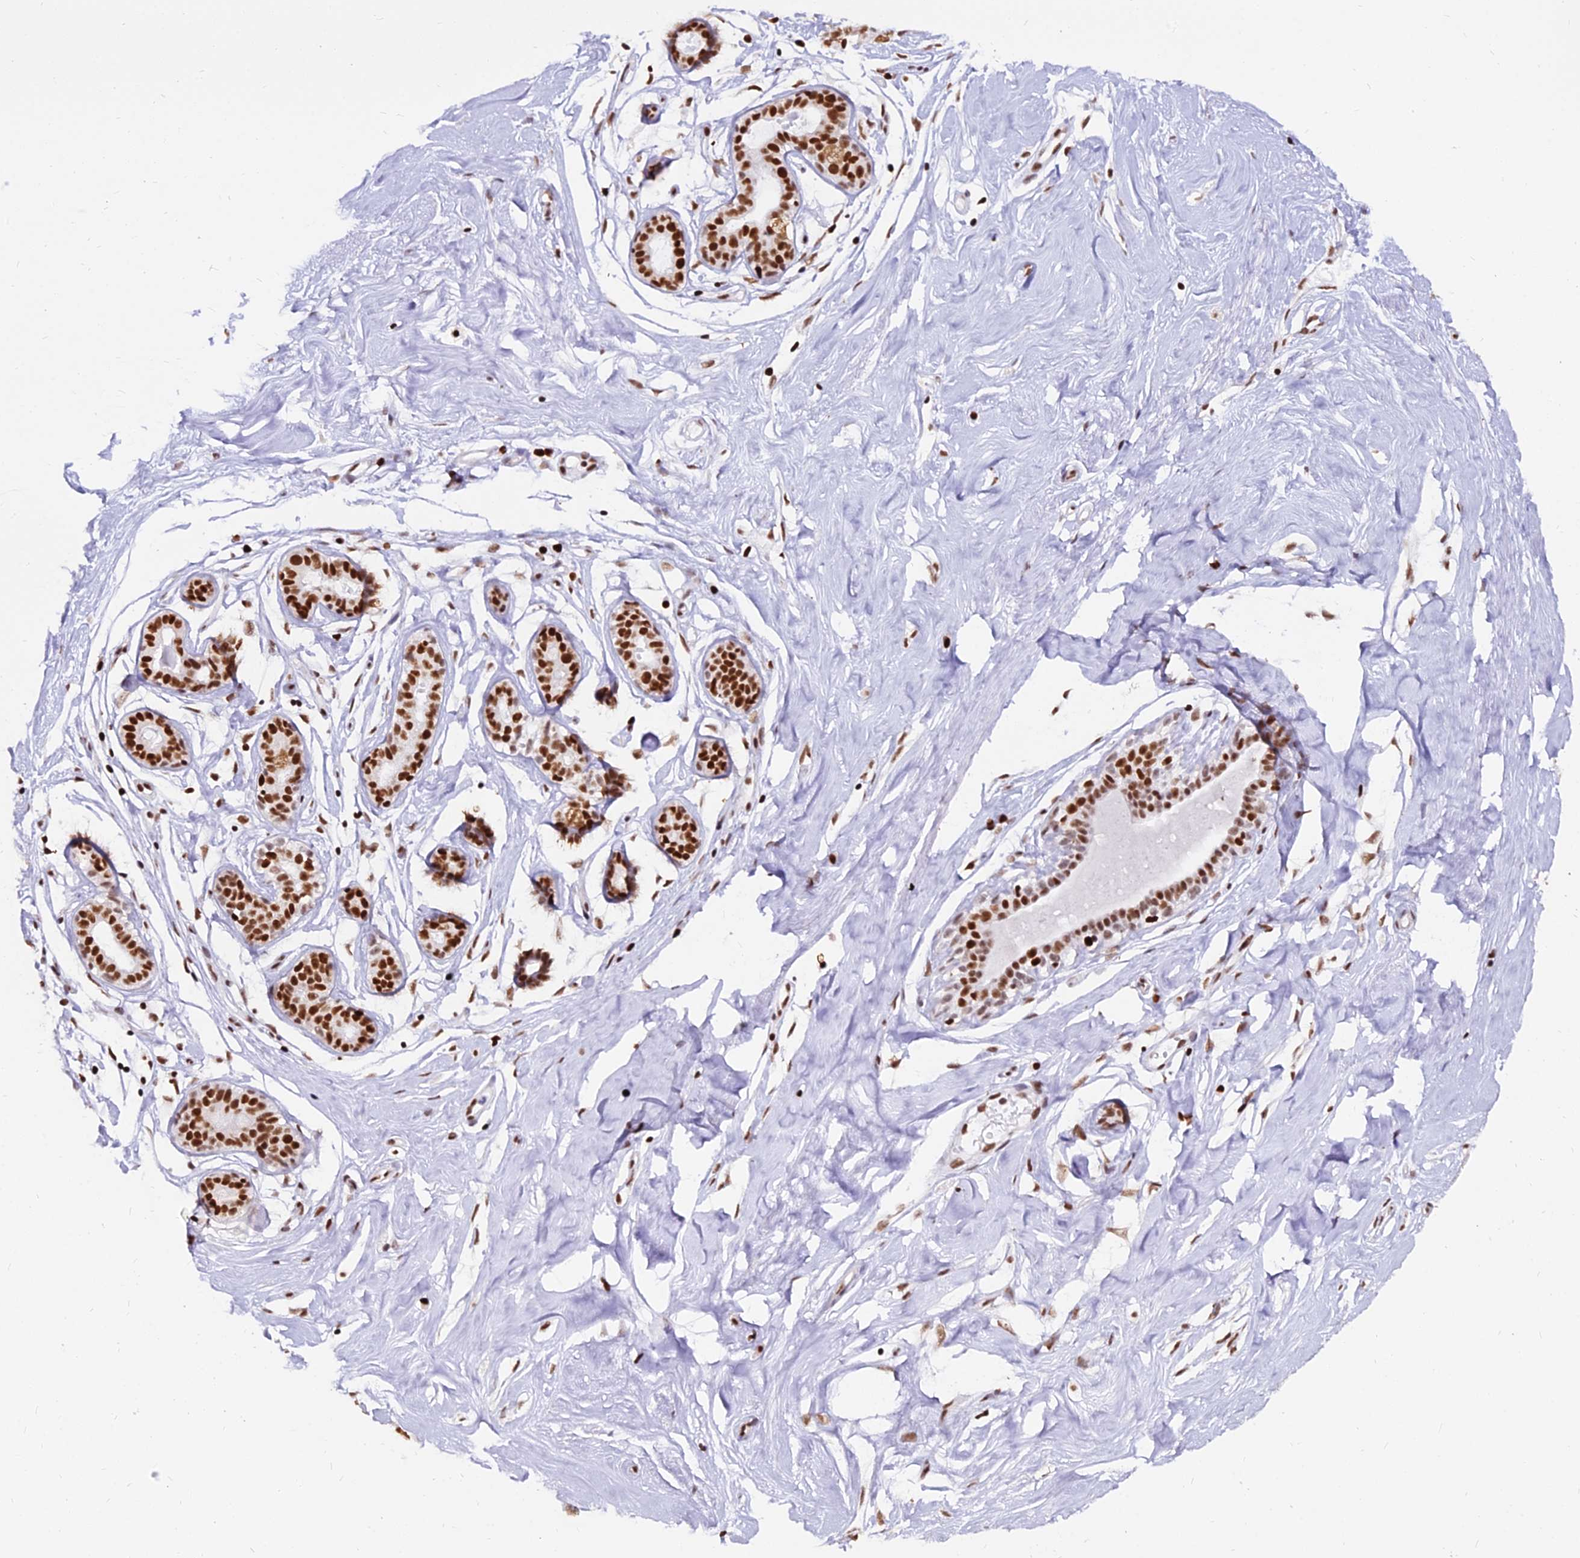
{"staining": {"intensity": "moderate", "quantity": "25%-75%", "location": "nuclear"}, "tissue": "breast", "cell_type": "Adipocytes", "image_type": "normal", "snomed": [{"axis": "morphology", "description": "Normal tissue, NOS"}, {"axis": "morphology", "description": "Adenoma, NOS"}, {"axis": "topography", "description": "Breast"}], "caption": "Immunohistochemical staining of unremarkable human breast exhibits moderate nuclear protein staining in approximately 25%-75% of adipocytes.", "gene": "PARP1", "patient": {"sex": "female", "age": 23}}